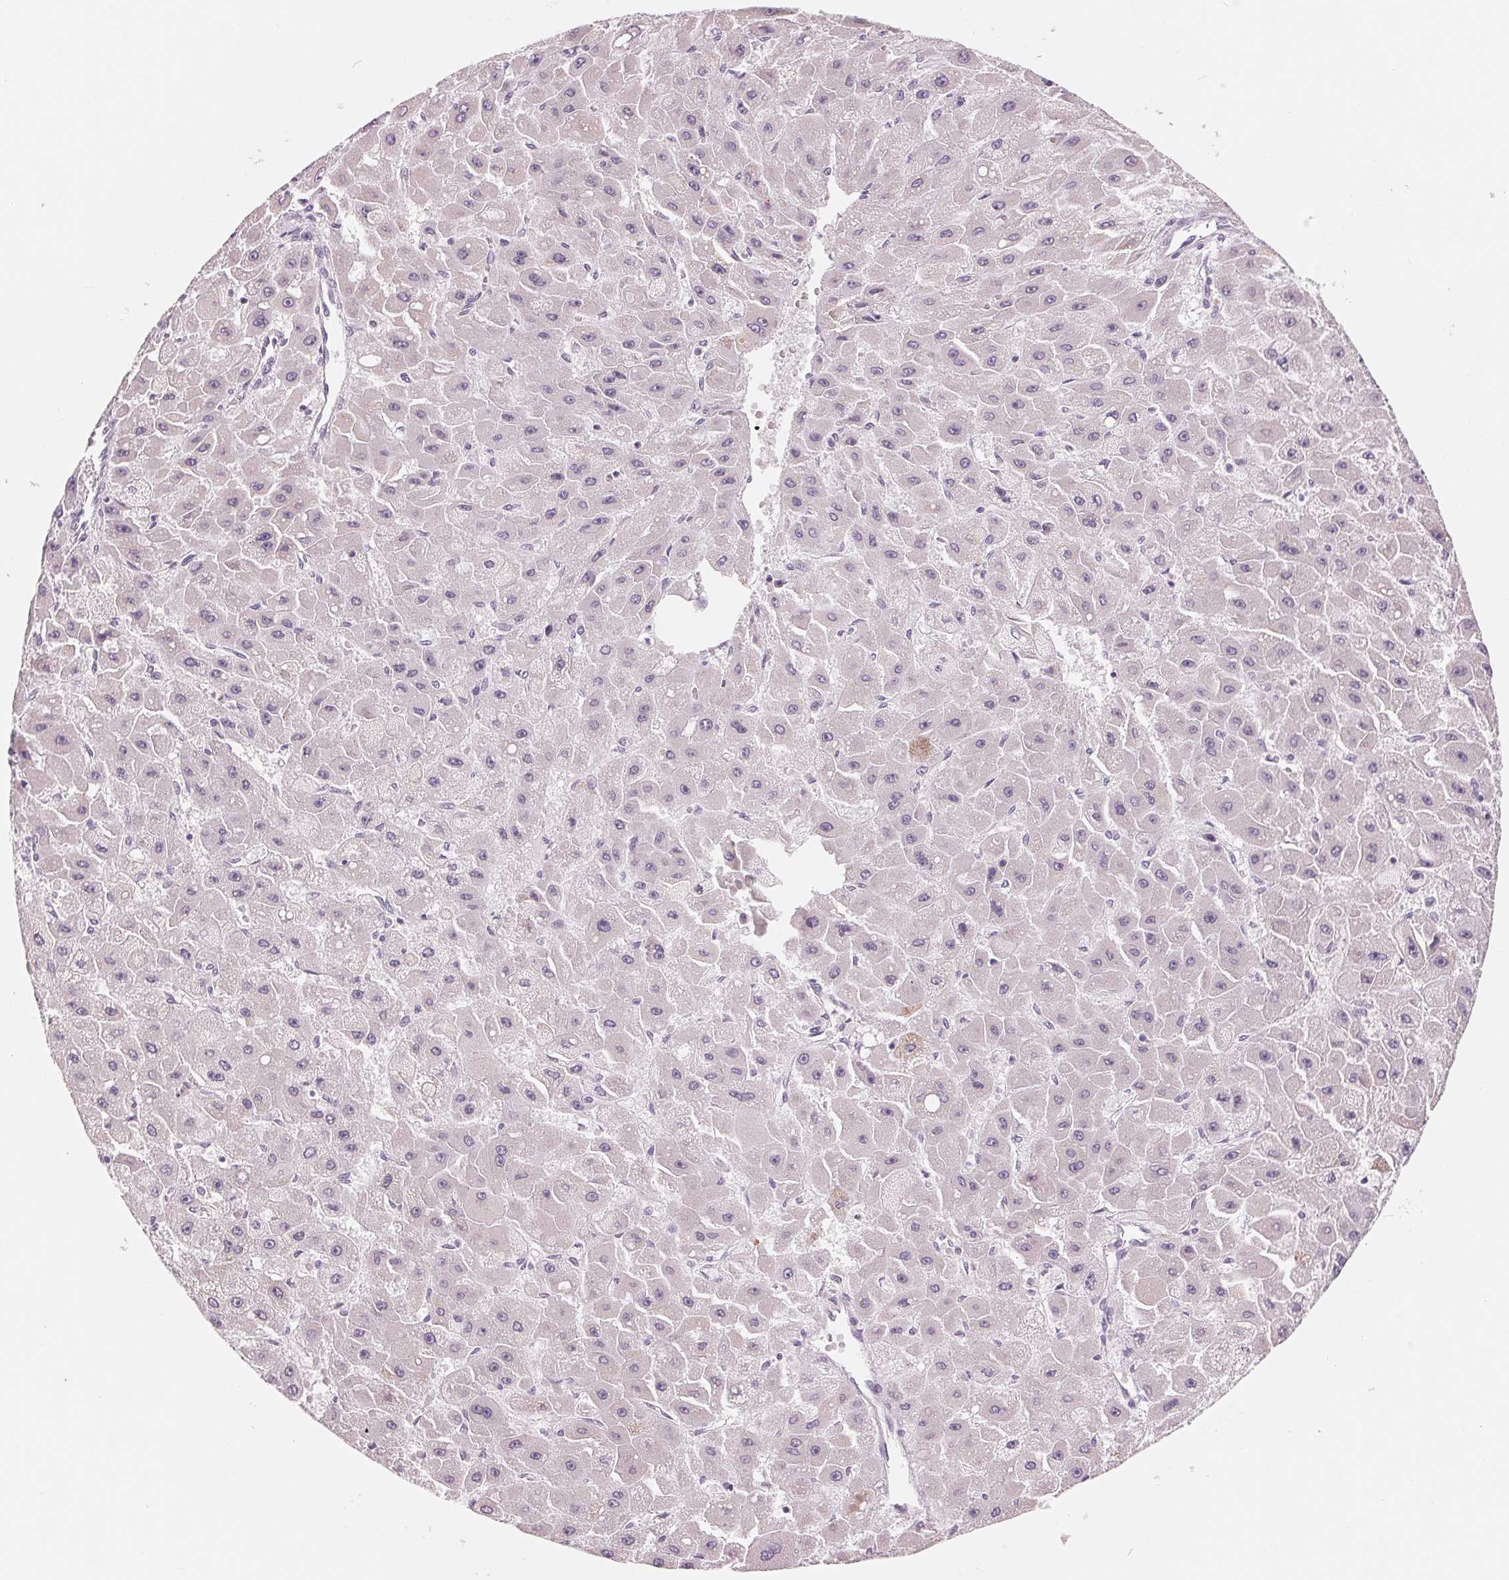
{"staining": {"intensity": "negative", "quantity": "none", "location": "none"}, "tissue": "liver cancer", "cell_type": "Tumor cells", "image_type": "cancer", "snomed": [{"axis": "morphology", "description": "Carcinoma, Hepatocellular, NOS"}, {"axis": "topography", "description": "Liver"}], "caption": "A high-resolution photomicrograph shows immunohistochemistry staining of hepatocellular carcinoma (liver), which demonstrates no significant staining in tumor cells.", "gene": "IL9R", "patient": {"sex": "female", "age": 25}}